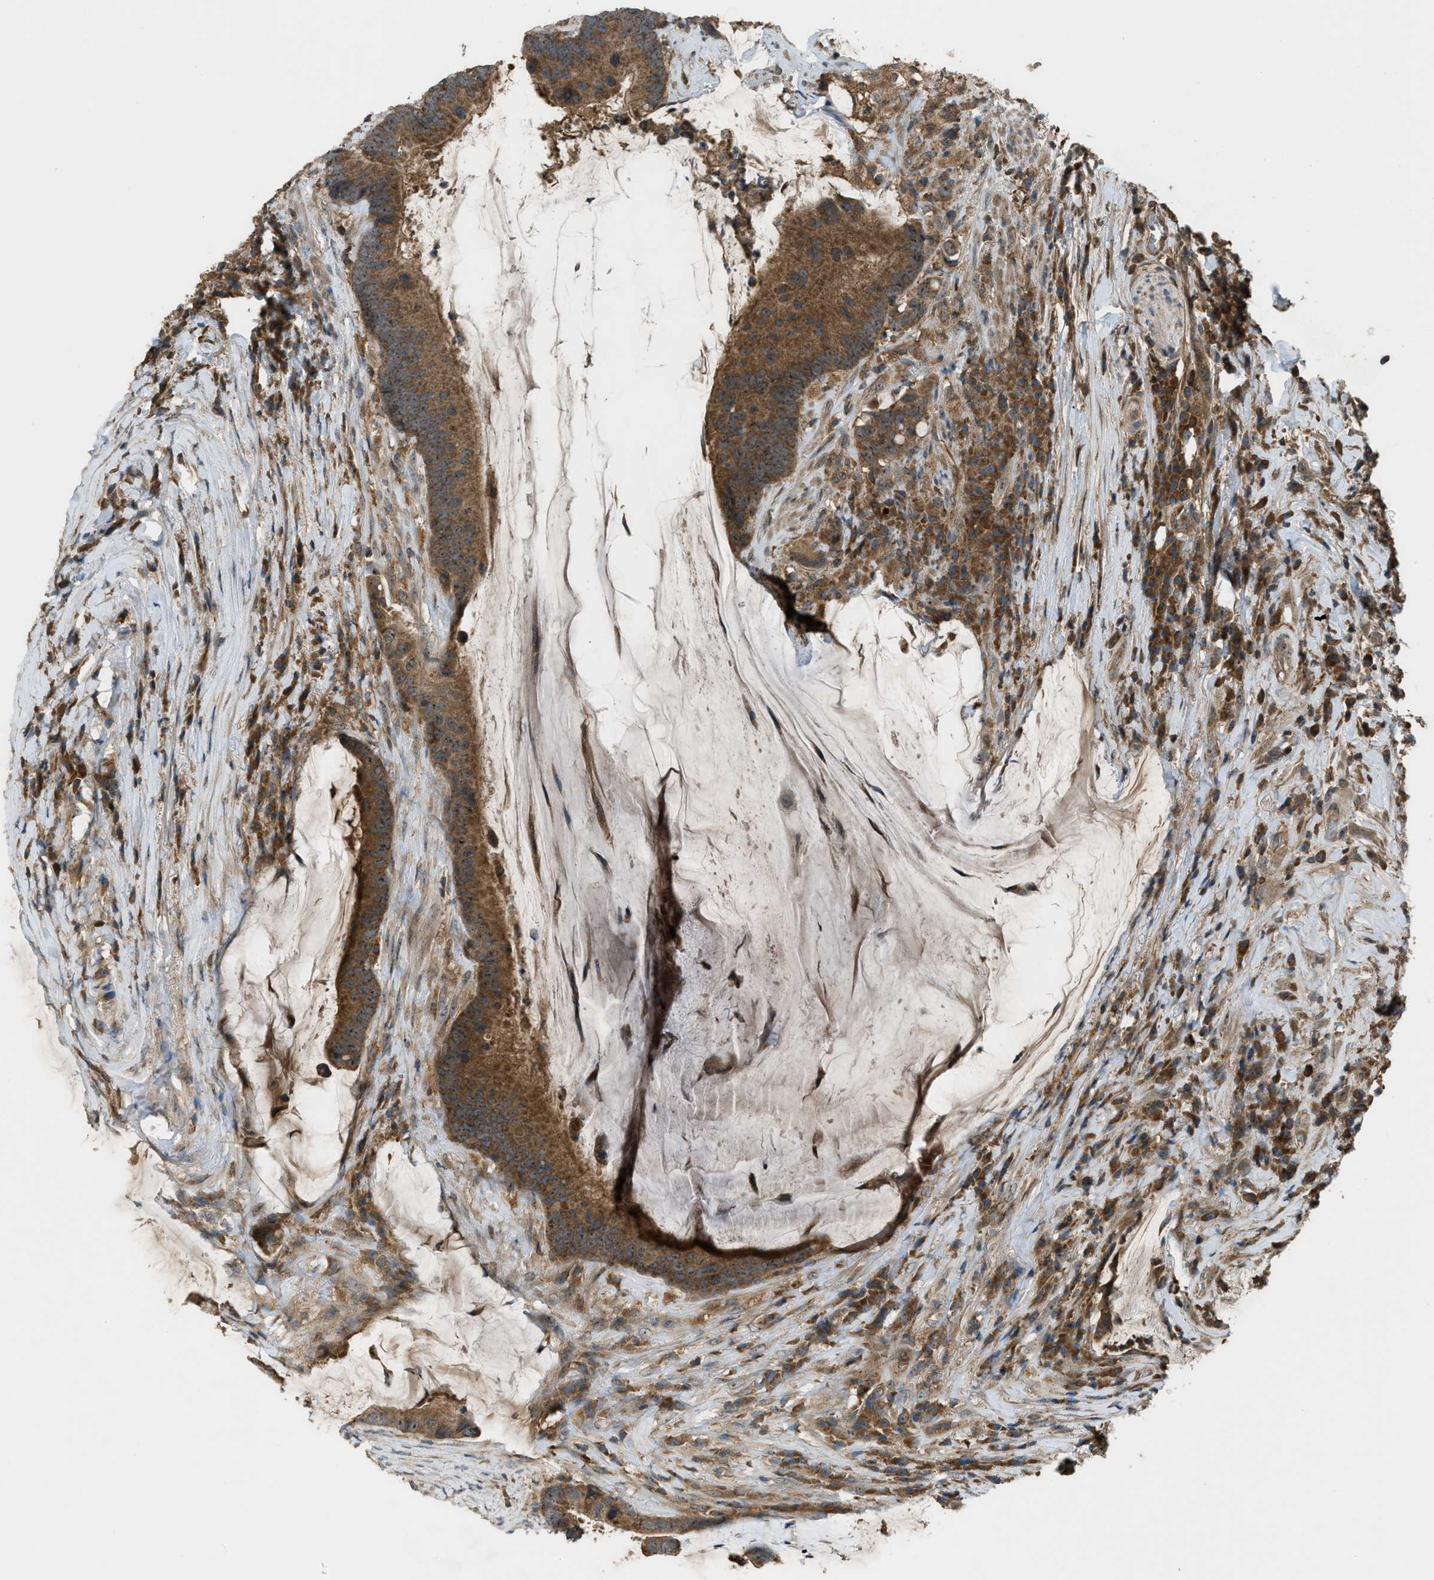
{"staining": {"intensity": "strong", "quantity": ">75%", "location": "cytoplasmic/membranous"}, "tissue": "colorectal cancer", "cell_type": "Tumor cells", "image_type": "cancer", "snomed": [{"axis": "morphology", "description": "Adenocarcinoma, NOS"}, {"axis": "topography", "description": "Rectum"}], "caption": "Protein analysis of adenocarcinoma (colorectal) tissue displays strong cytoplasmic/membranous positivity in about >75% of tumor cells.", "gene": "ZNF71", "patient": {"sex": "female", "age": 89}}